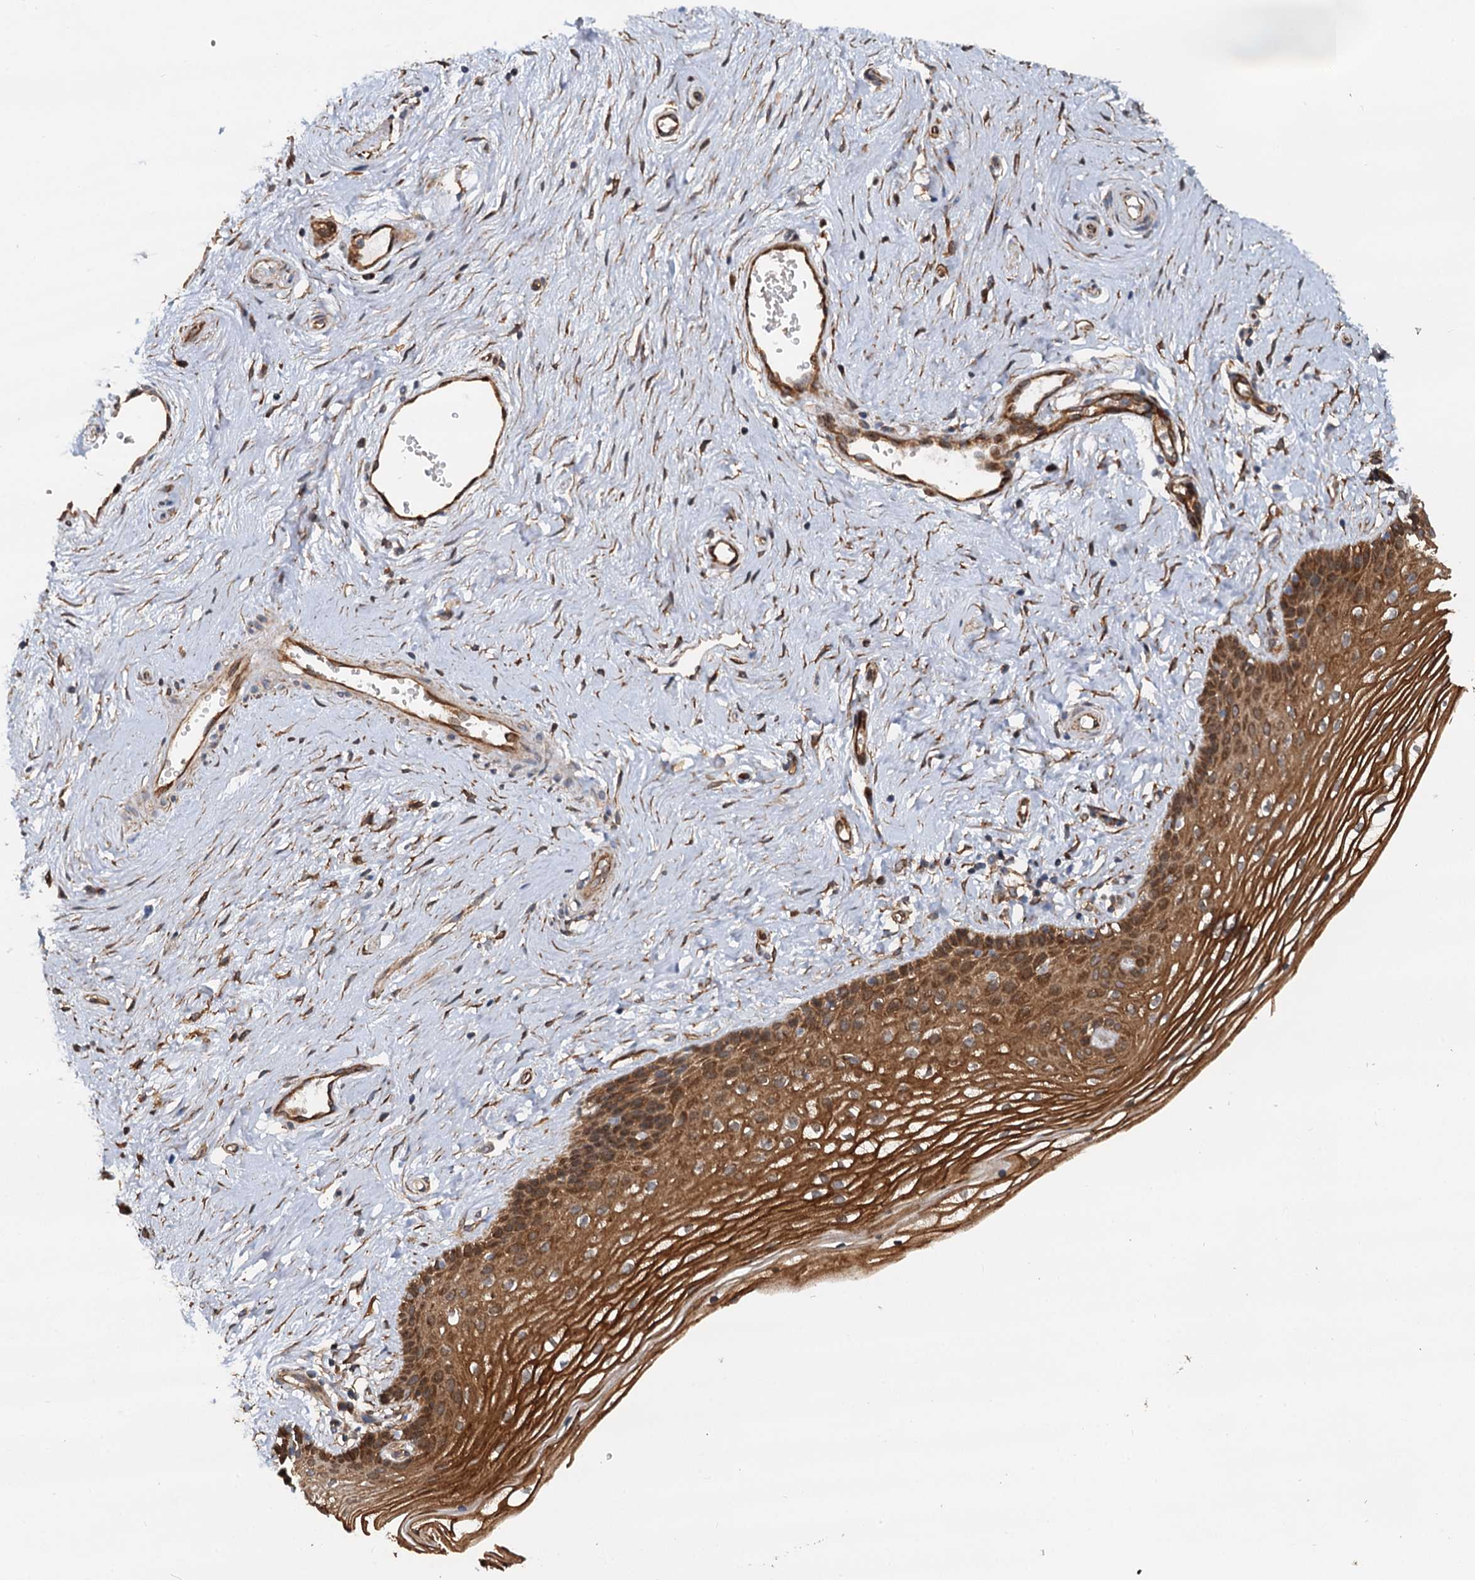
{"staining": {"intensity": "strong", "quantity": ">75%", "location": "cytoplasmic/membranous"}, "tissue": "vagina", "cell_type": "Squamous epithelial cells", "image_type": "normal", "snomed": [{"axis": "morphology", "description": "Normal tissue, NOS"}, {"axis": "topography", "description": "Vagina"}], "caption": "This histopathology image displays immunohistochemistry staining of normal human vagina, with high strong cytoplasmic/membranous staining in approximately >75% of squamous epithelial cells.", "gene": "LRRK2", "patient": {"sex": "female", "age": 46}}